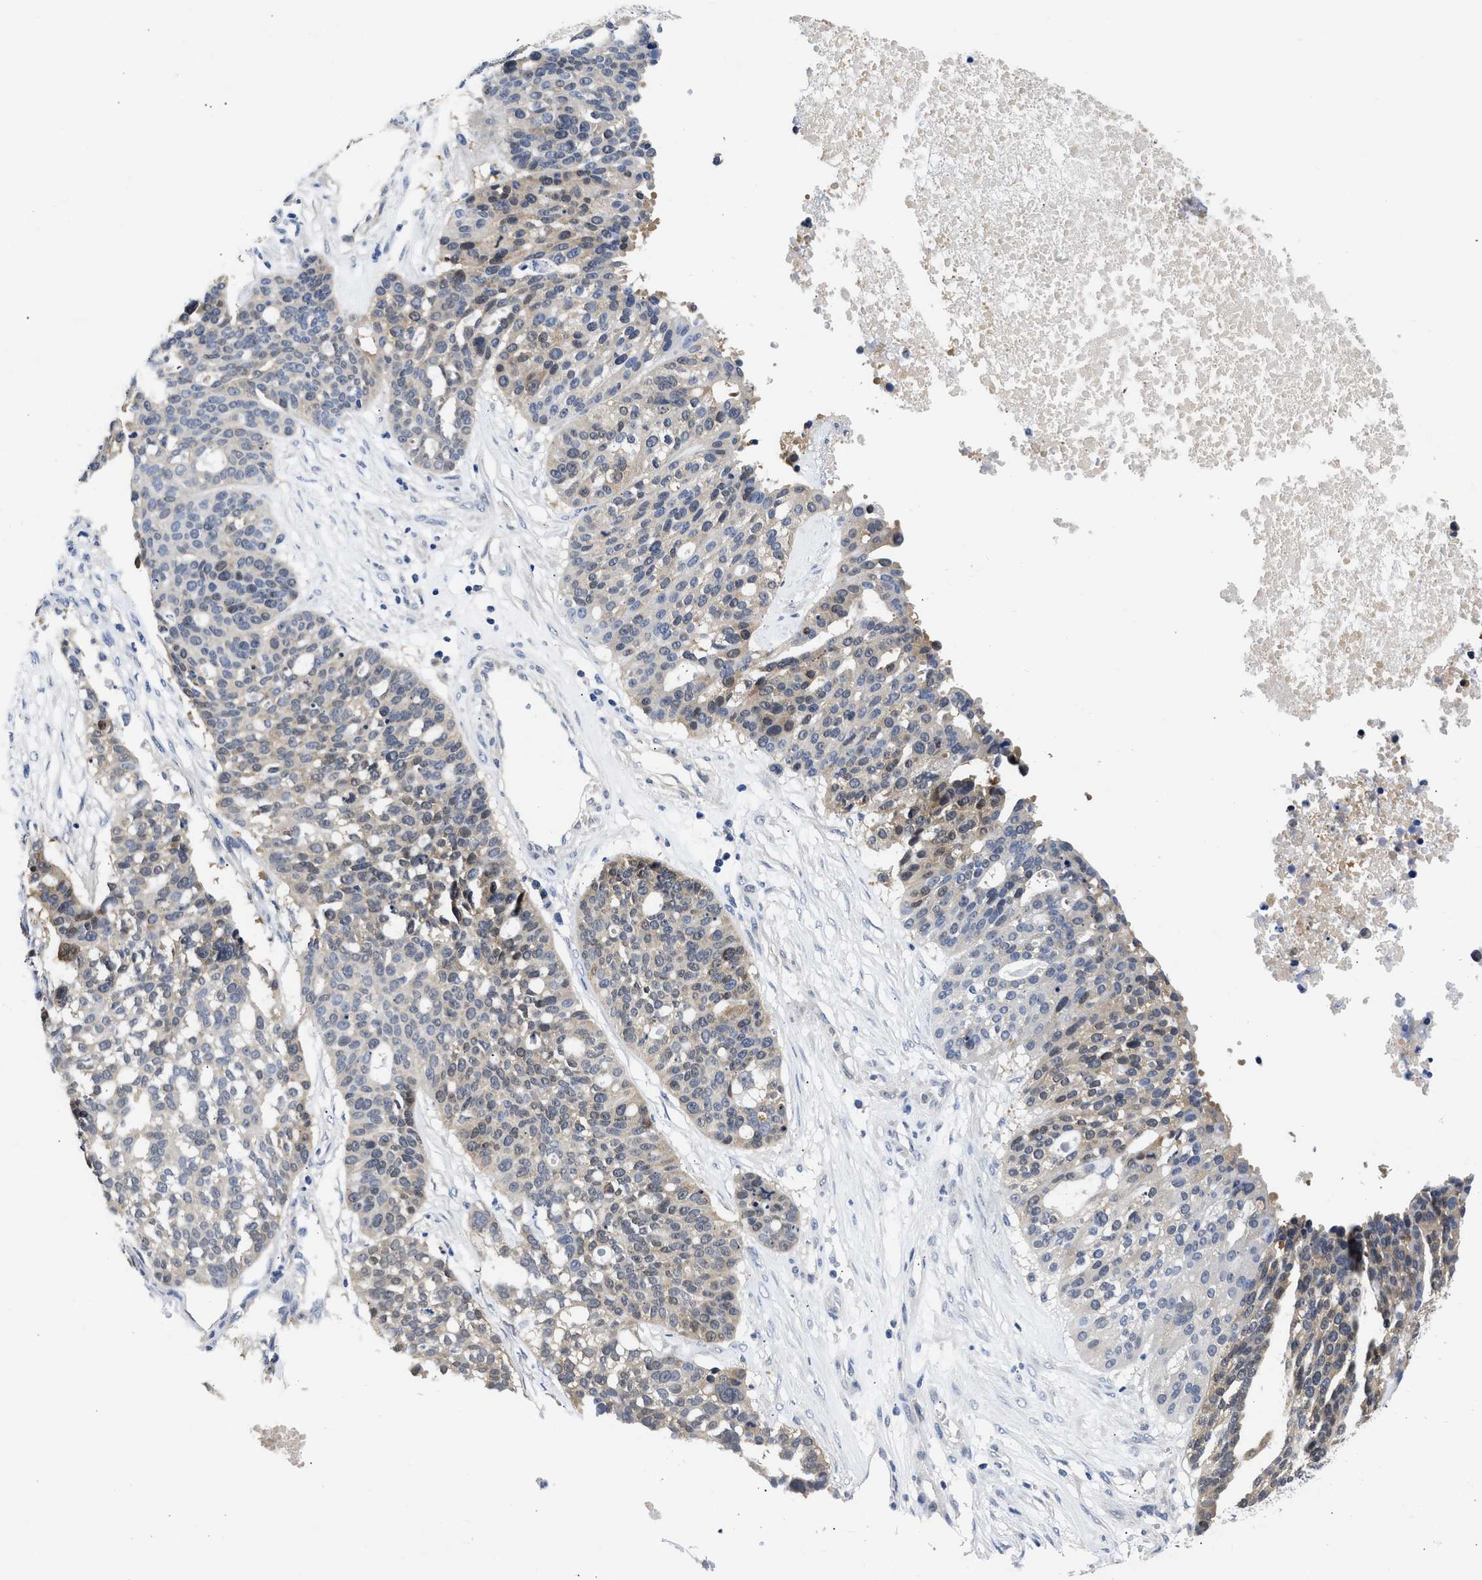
{"staining": {"intensity": "weak", "quantity": "<25%", "location": "cytoplasmic/membranous,nuclear"}, "tissue": "ovarian cancer", "cell_type": "Tumor cells", "image_type": "cancer", "snomed": [{"axis": "morphology", "description": "Cystadenocarcinoma, serous, NOS"}, {"axis": "topography", "description": "Ovary"}], "caption": "The micrograph reveals no significant expression in tumor cells of serous cystadenocarcinoma (ovarian). (Stains: DAB (3,3'-diaminobenzidine) IHC with hematoxylin counter stain, Microscopy: brightfield microscopy at high magnification).", "gene": "XPO5", "patient": {"sex": "female", "age": 59}}